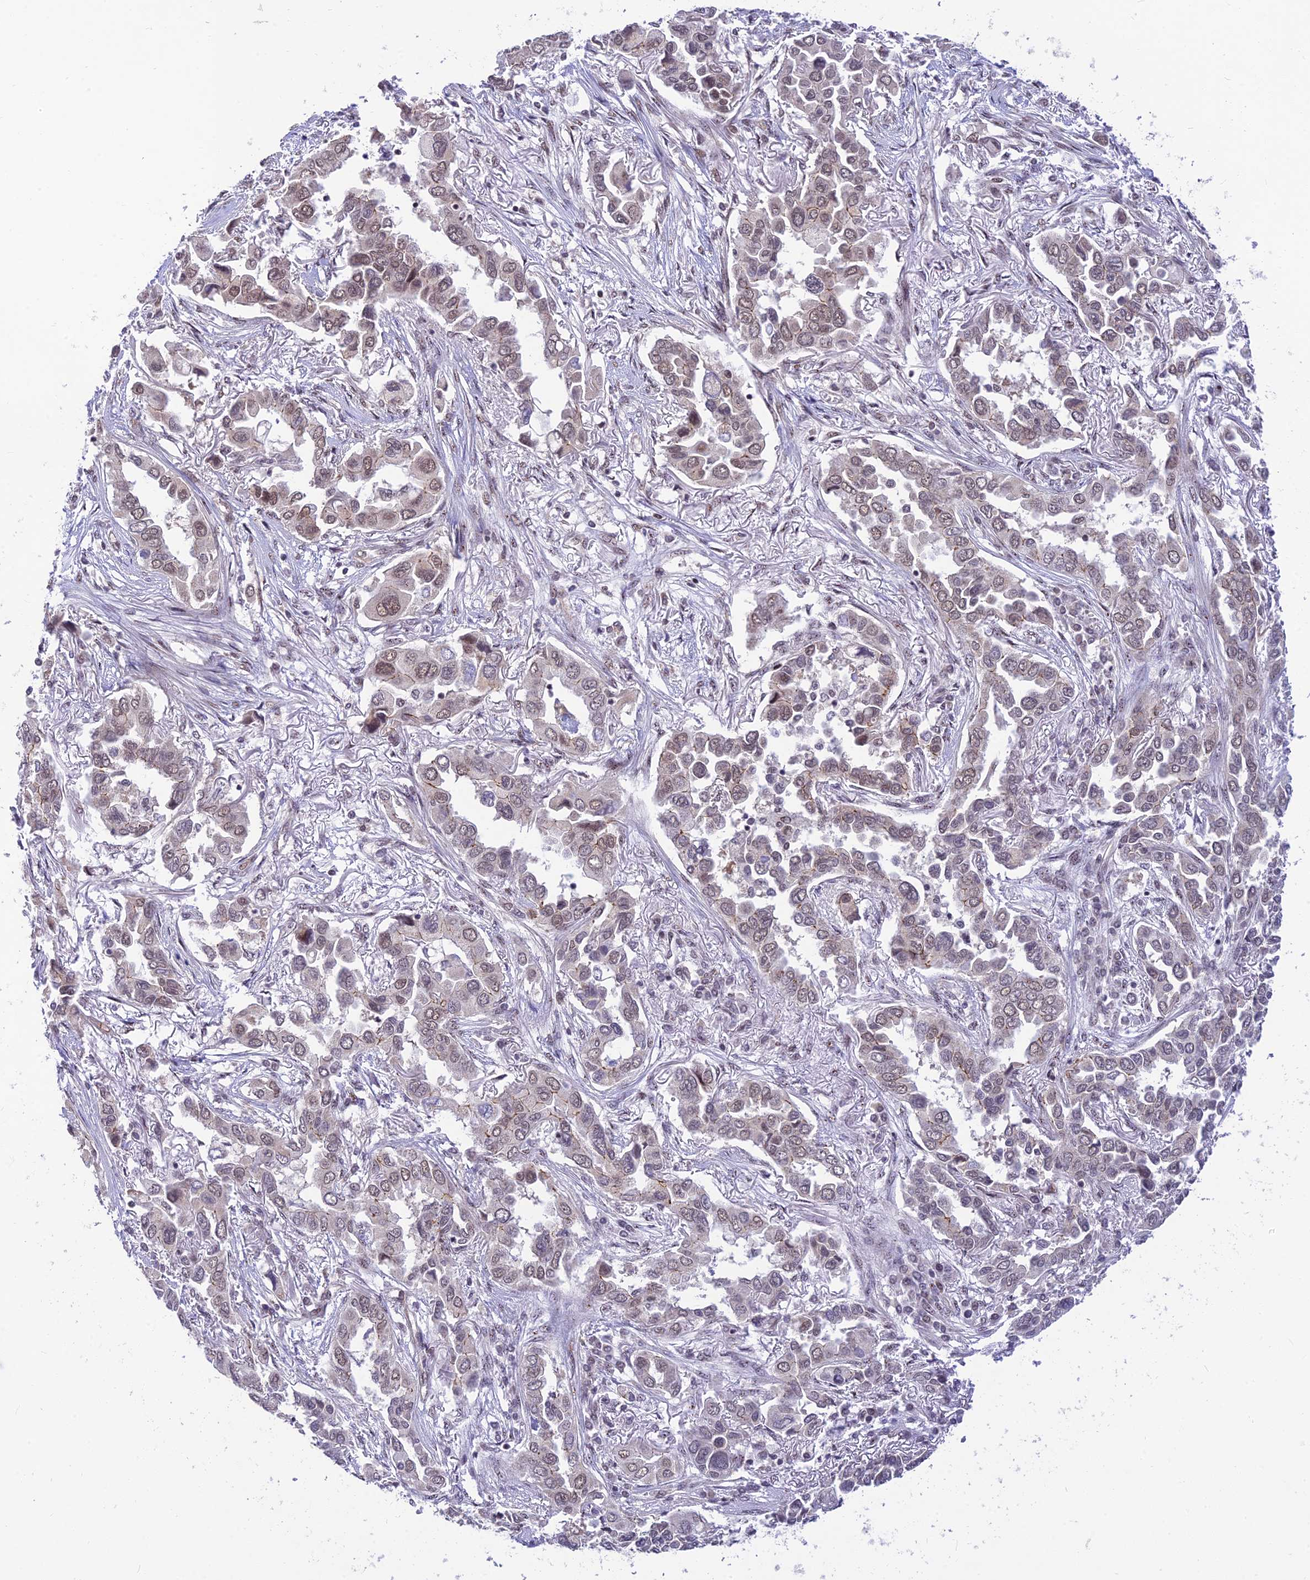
{"staining": {"intensity": "weak", "quantity": ">75%", "location": "nuclear"}, "tissue": "lung cancer", "cell_type": "Tumor cells", "image_type": "cancer", "snomed": [{"axis": "morphology", "description": "Adenocarcinoma, NOS"}, {"axis": "topography", "description": "Lung"}], "caption": "Tumor cells show low levels of weak nuclear expression in about >75% of cells in human lung cancer (adenocarcinoma).", "gene": "MICOS13", "patient": {"sex": "female", "age": 76}}